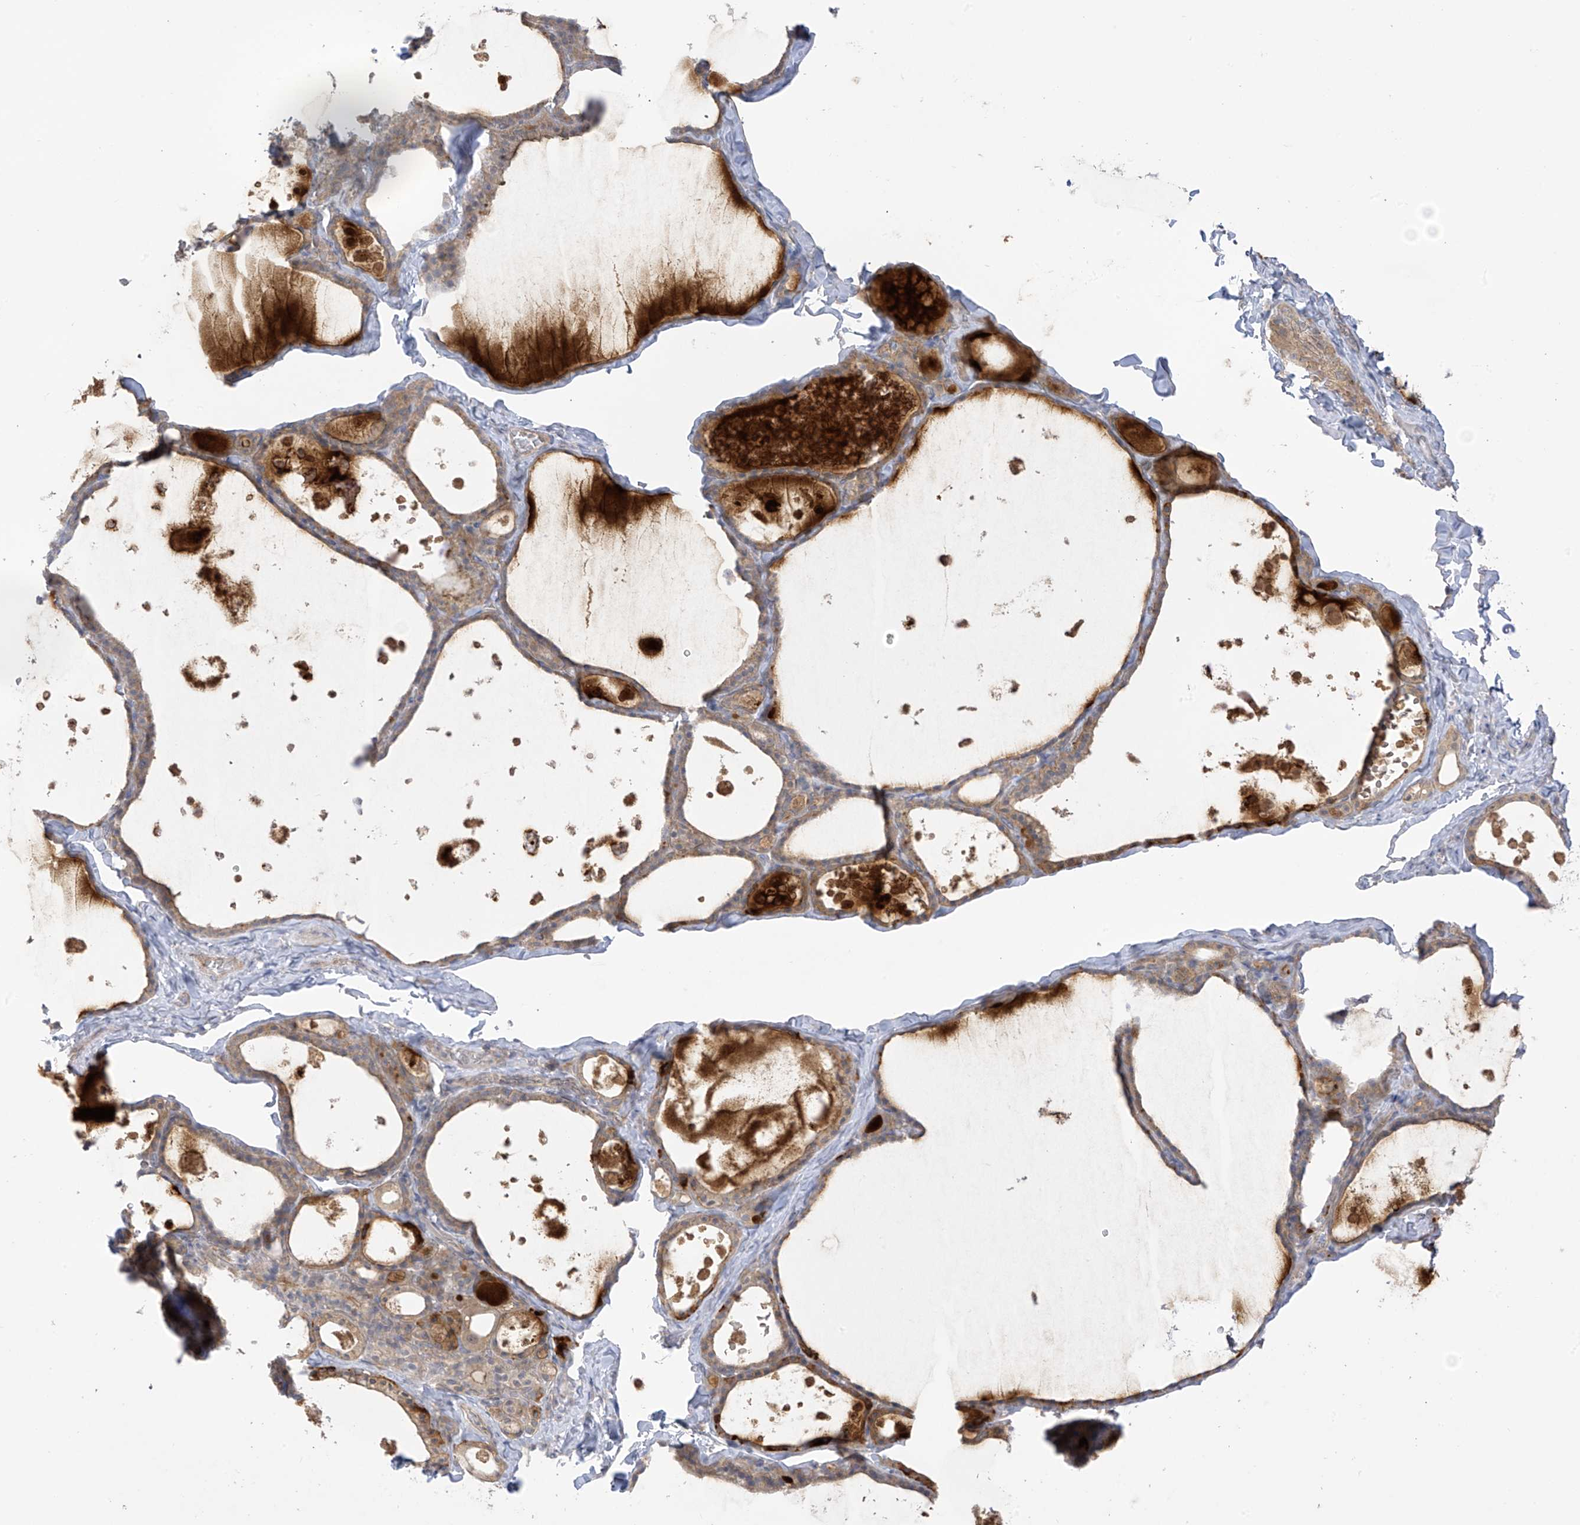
{"staining": {"intensity": "weak", "quantity": ">75%", "location": "cytoplasmic/membranous"}, "tissue": "thyroid gland", "cell_type": "Glandular cells", "image_type": "normal", "snomed": [{"axis": "morphology", "description": "Normal tissue, NOS"}, {"axis": "topography", "description": "Thyroid gland"}], "caption": "An image showing weak cytoplasmic/membranous positivity in approximately >75% of glandular cells in benign thyroid gland, as visualized by brown immunohistochemical staining.", "gene": "EIPR1", "patient": {"sex": "male", "age": 56}}